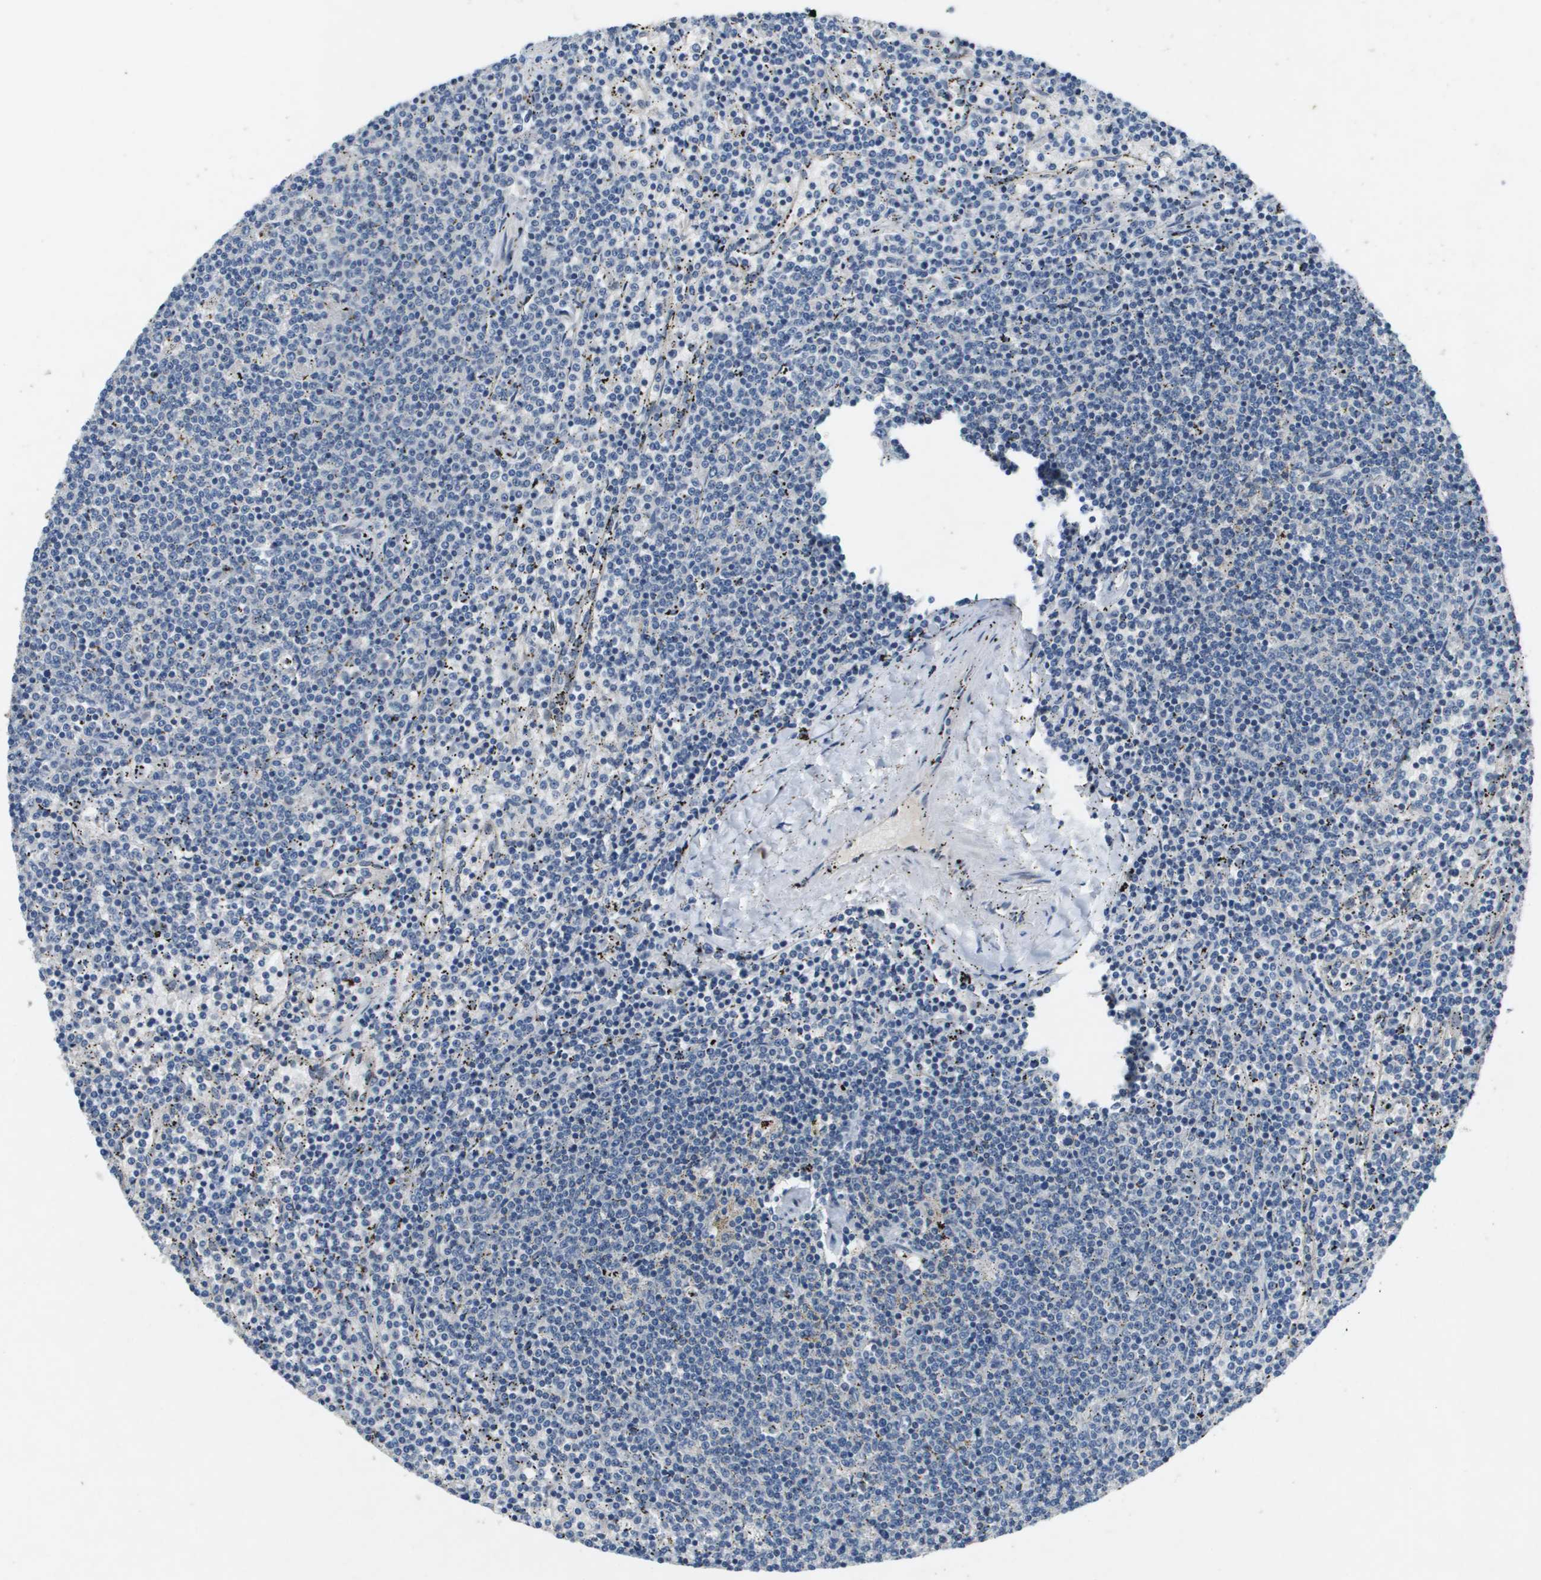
{"staining": {"intensity": "negative", "quantity": "none", "location": "none"}, "tissue": "lymphoma", "cell_type": "Tumor cells", "image_type": "cancer", "snomed": [{"axis": "morphology", "description": "Malignant lymphoma, non-Hodgkin's type, Low grade"}, {"axis": "topography", "description": "Spleen"}], "caption": "IHC image of neoplastic tissue: lymphoma stained with DAB (3,3'-diaminobenzidine) reveals no significant protein staining in tumor cells.", "gene": "PGAP3", "patient": {"sex": "female", "age": 50}}